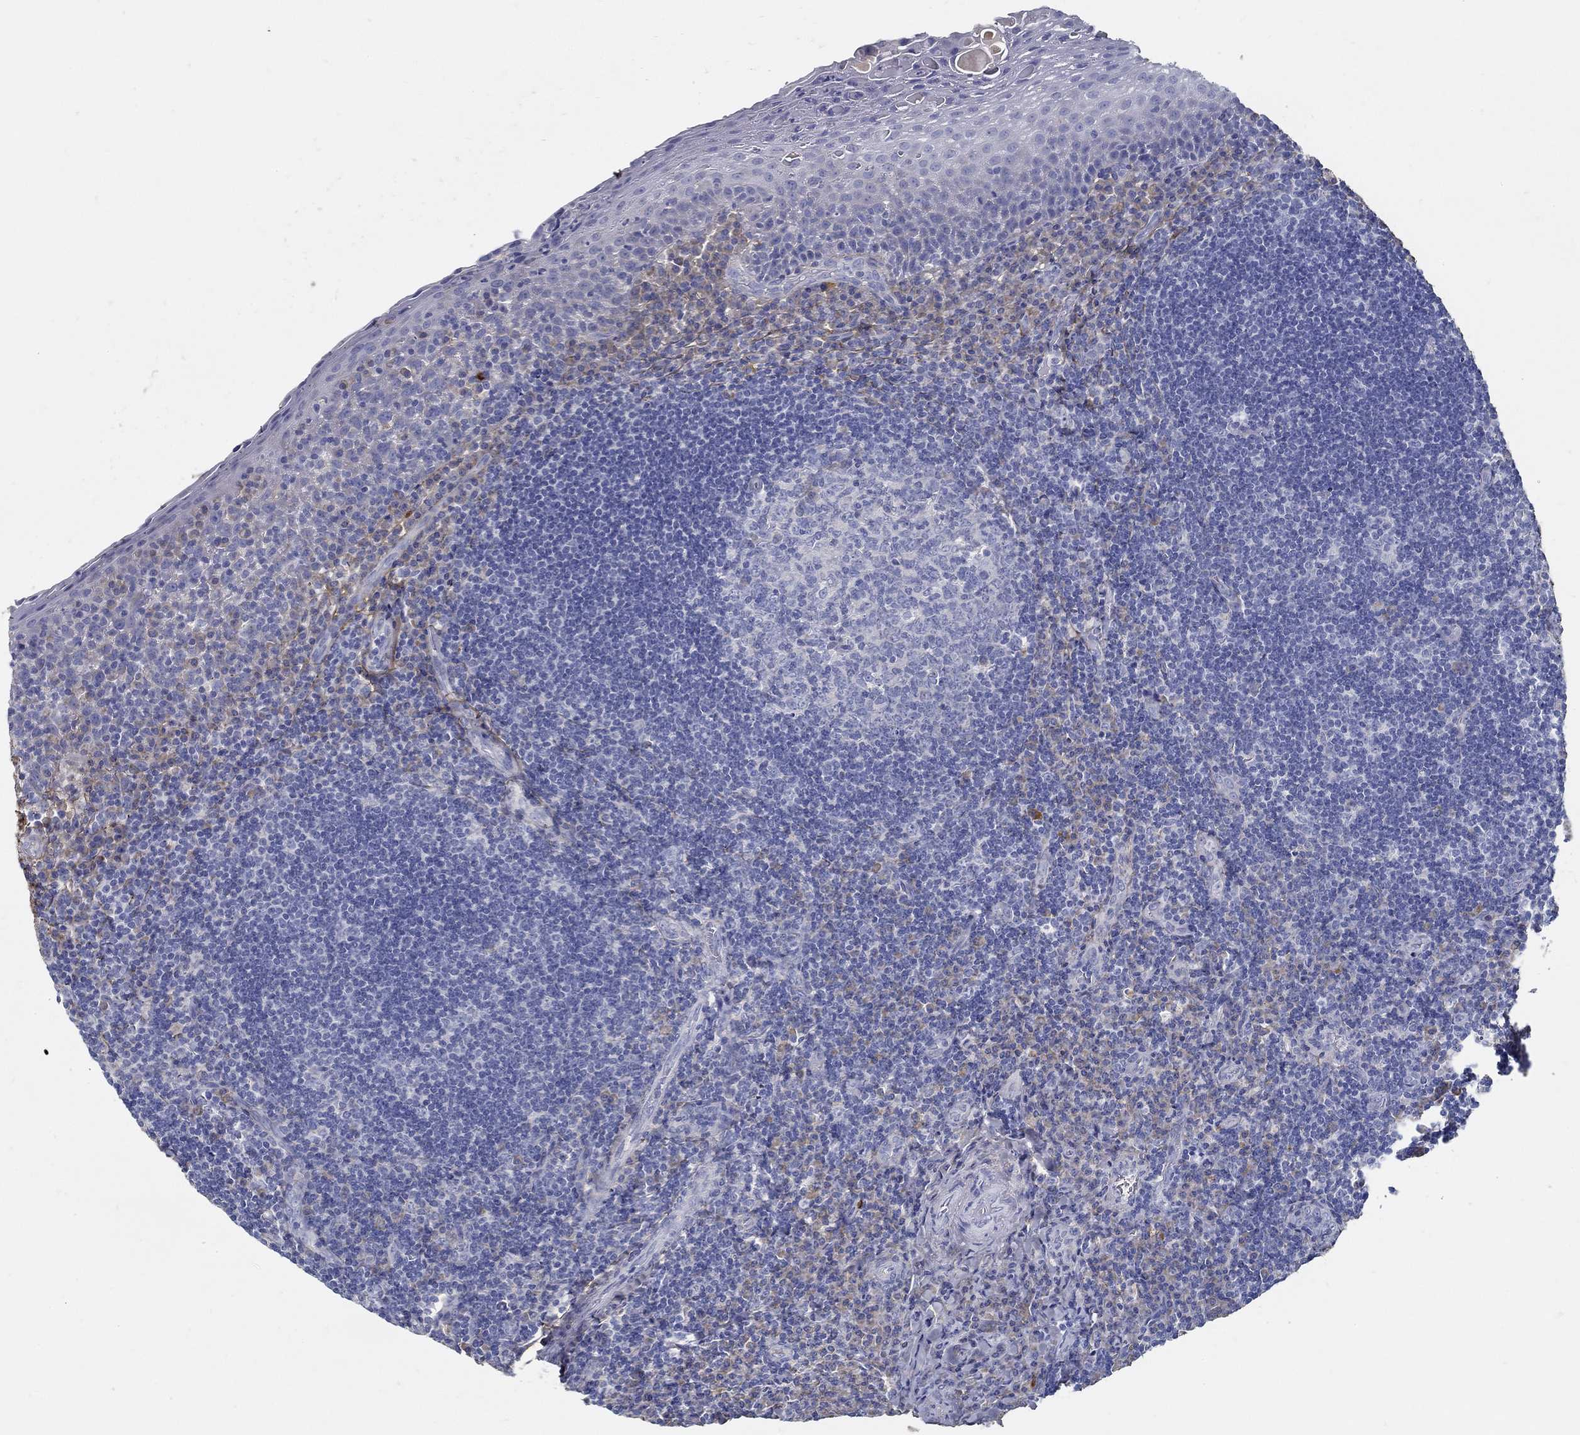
{"staining": {"intensity": "negative", "quantity": "none", "location": "none"}, "tissue": "tonsil", "cell_type": "Germinal center cells", "image_type": "normal", "snomed": [{"axis": "morphology", "description": "Normal tissue, NOS"}, {"axis": "morphology", "description": "Inflammation, NOS"}, {"axis": "topography", "description": "Tonsil"}], "caption": "Immunohistochemistry photomicrograph of normal tonsil stained for a protein (brown), which displays no positivity in germinal center cells. Brightfield microscopy of IHC stained with DAB (brown) and hematoxylin (blue), captured at high magnification.", "gene": "TGFBI", "patient": {"sex": "female", "age": 31}}